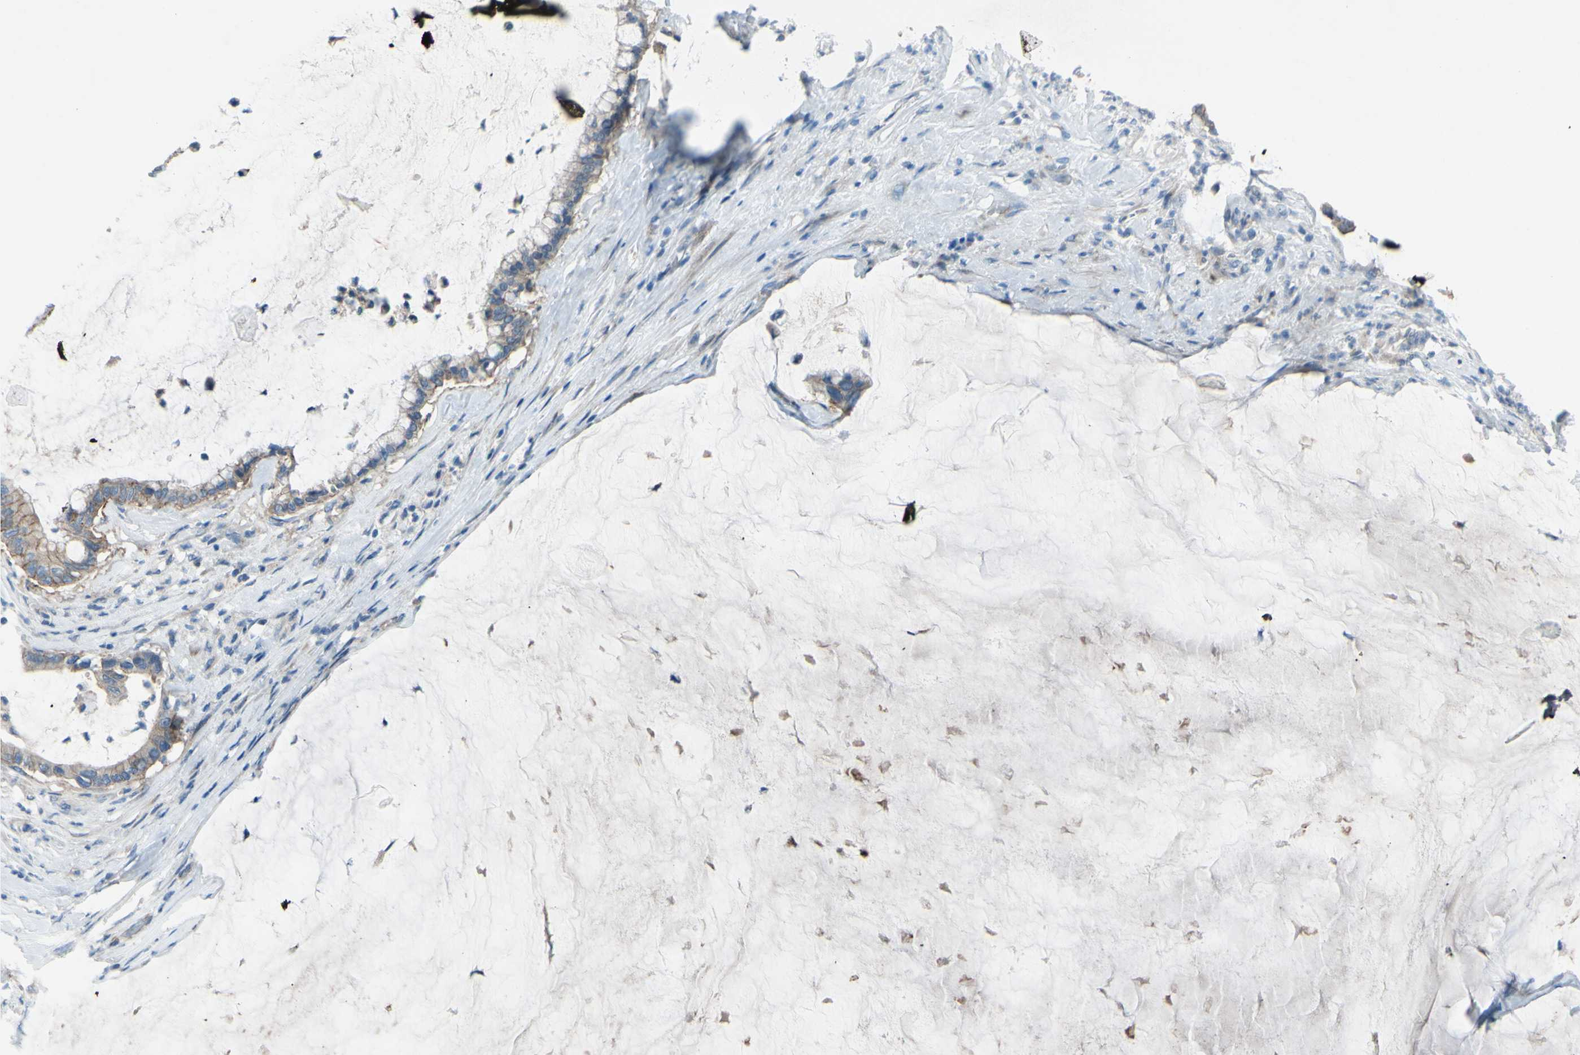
{"staining": {"intensity": "weak", "quantity": ">75%", "location": "cytoplasmic/membranous"}, "tissue": "pancreatic cancer", "cell_type": "Tumor cells", "image_type": "cancer", "snomed": [{"axis": "morphology", "description": "Adenocarcinoma, NOS"}, {"axis": "topography", "description": "Pancreas"}], "caption": "Immunohistochemistry photomicrograph of pancreatic adenocarcinoma stained for a protein (brown), which shows low levels of weak cytoplasmic/membranous staining in about >75% of tumor cells.", "gene": "CDCP1", "patient": {"sex": "male", "age": 41}}